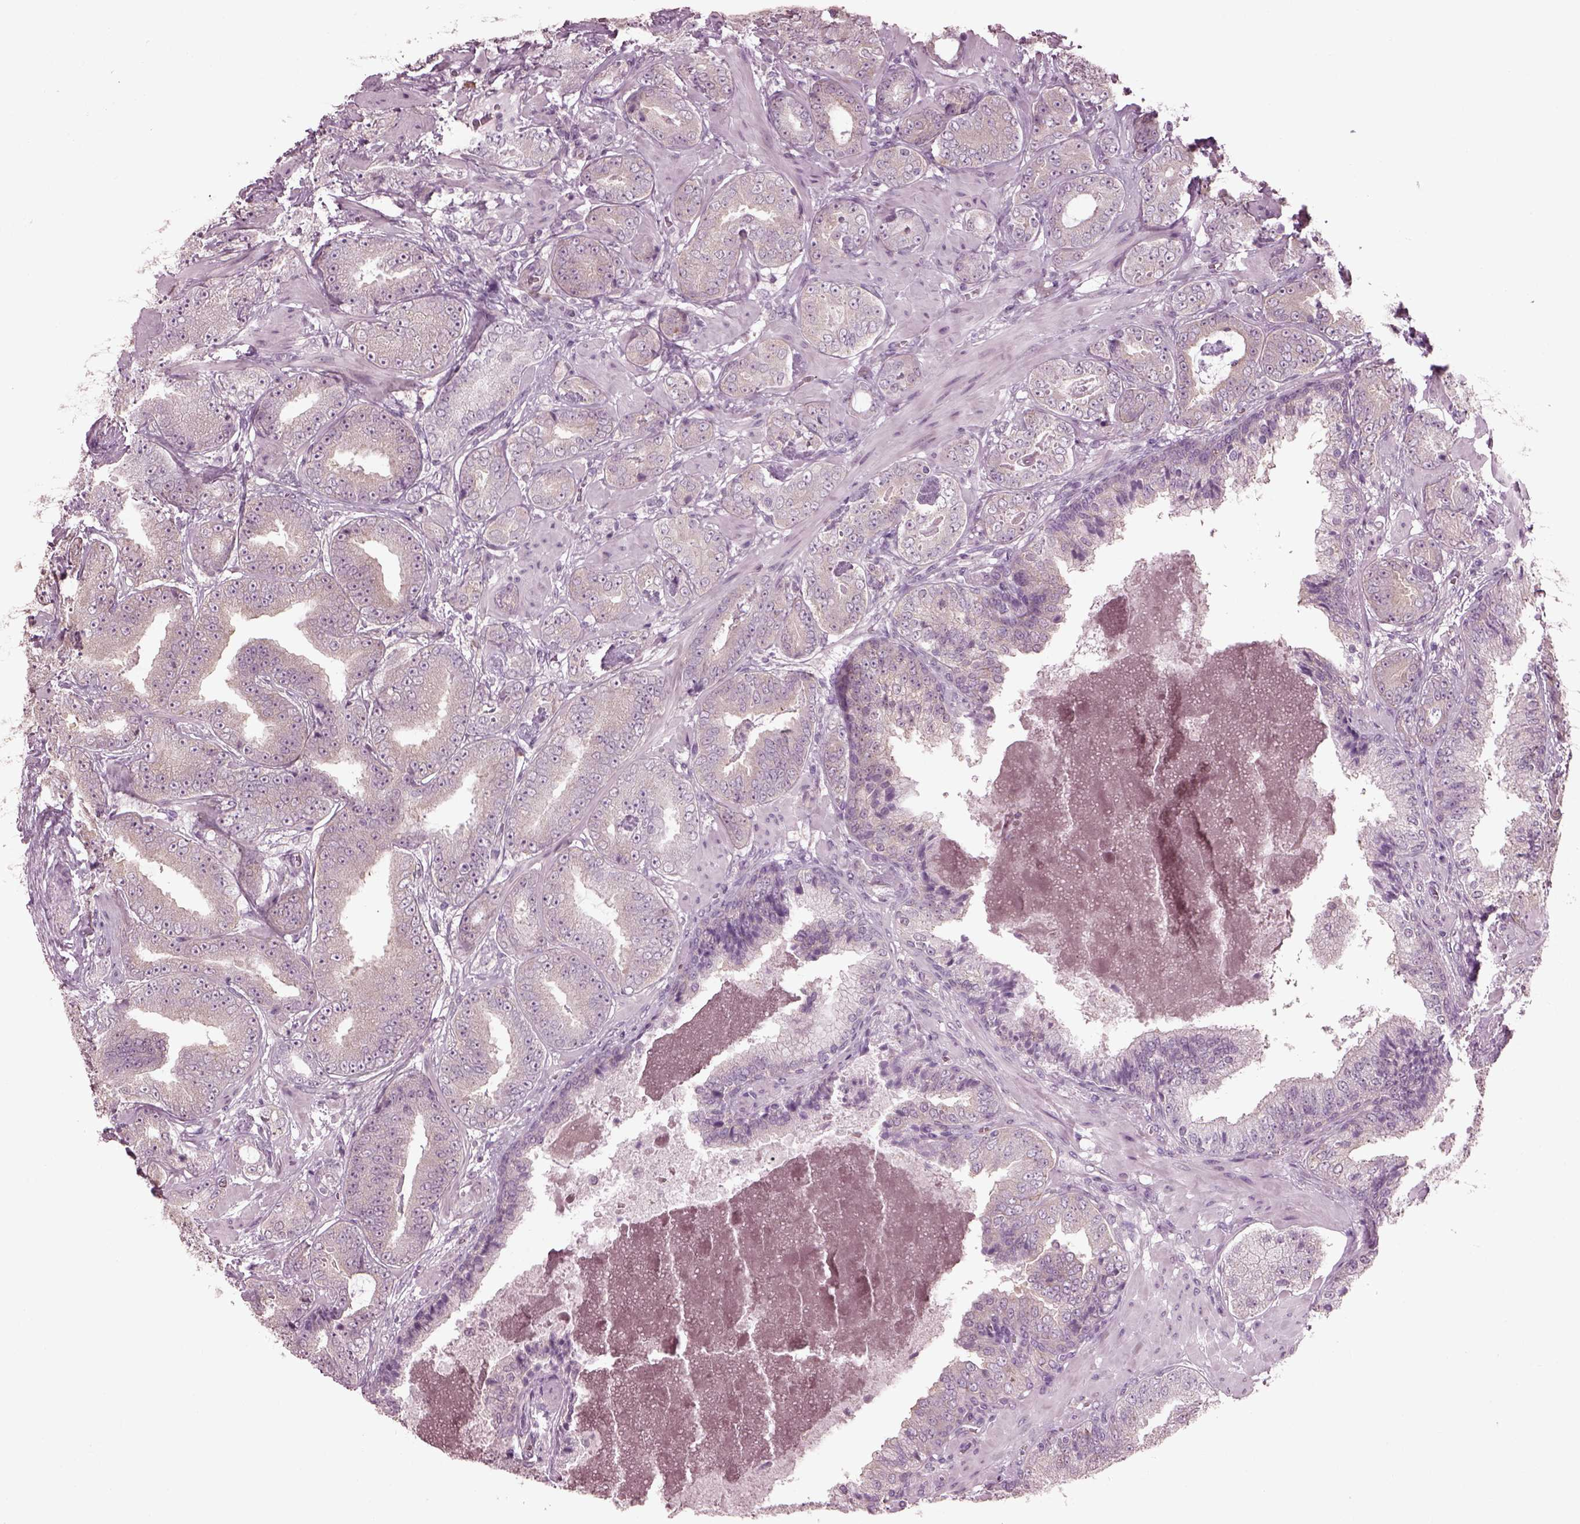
{"staining": {"intensity": "weak", "quantity": "25%-75%", "location": "cytoplasmic/membranous"}, "tissue": "prostate cancer", "cell_type": "Tumor cells", "image_type": "cancer", "snomed": [{"axis": "morphology", "description": "Adenocarcinoma, Low grade"}, {"axis": "topography", "description": "Prostate"}], "caption": "Prostate cancer was stained to show a protein in brown. There is low levels of weak cytoplasmic/membranous positivity in approximately 25%-75% of tumor cells.", "gene": "CABP5", "patient": {"sex": "male", "age": 60}}